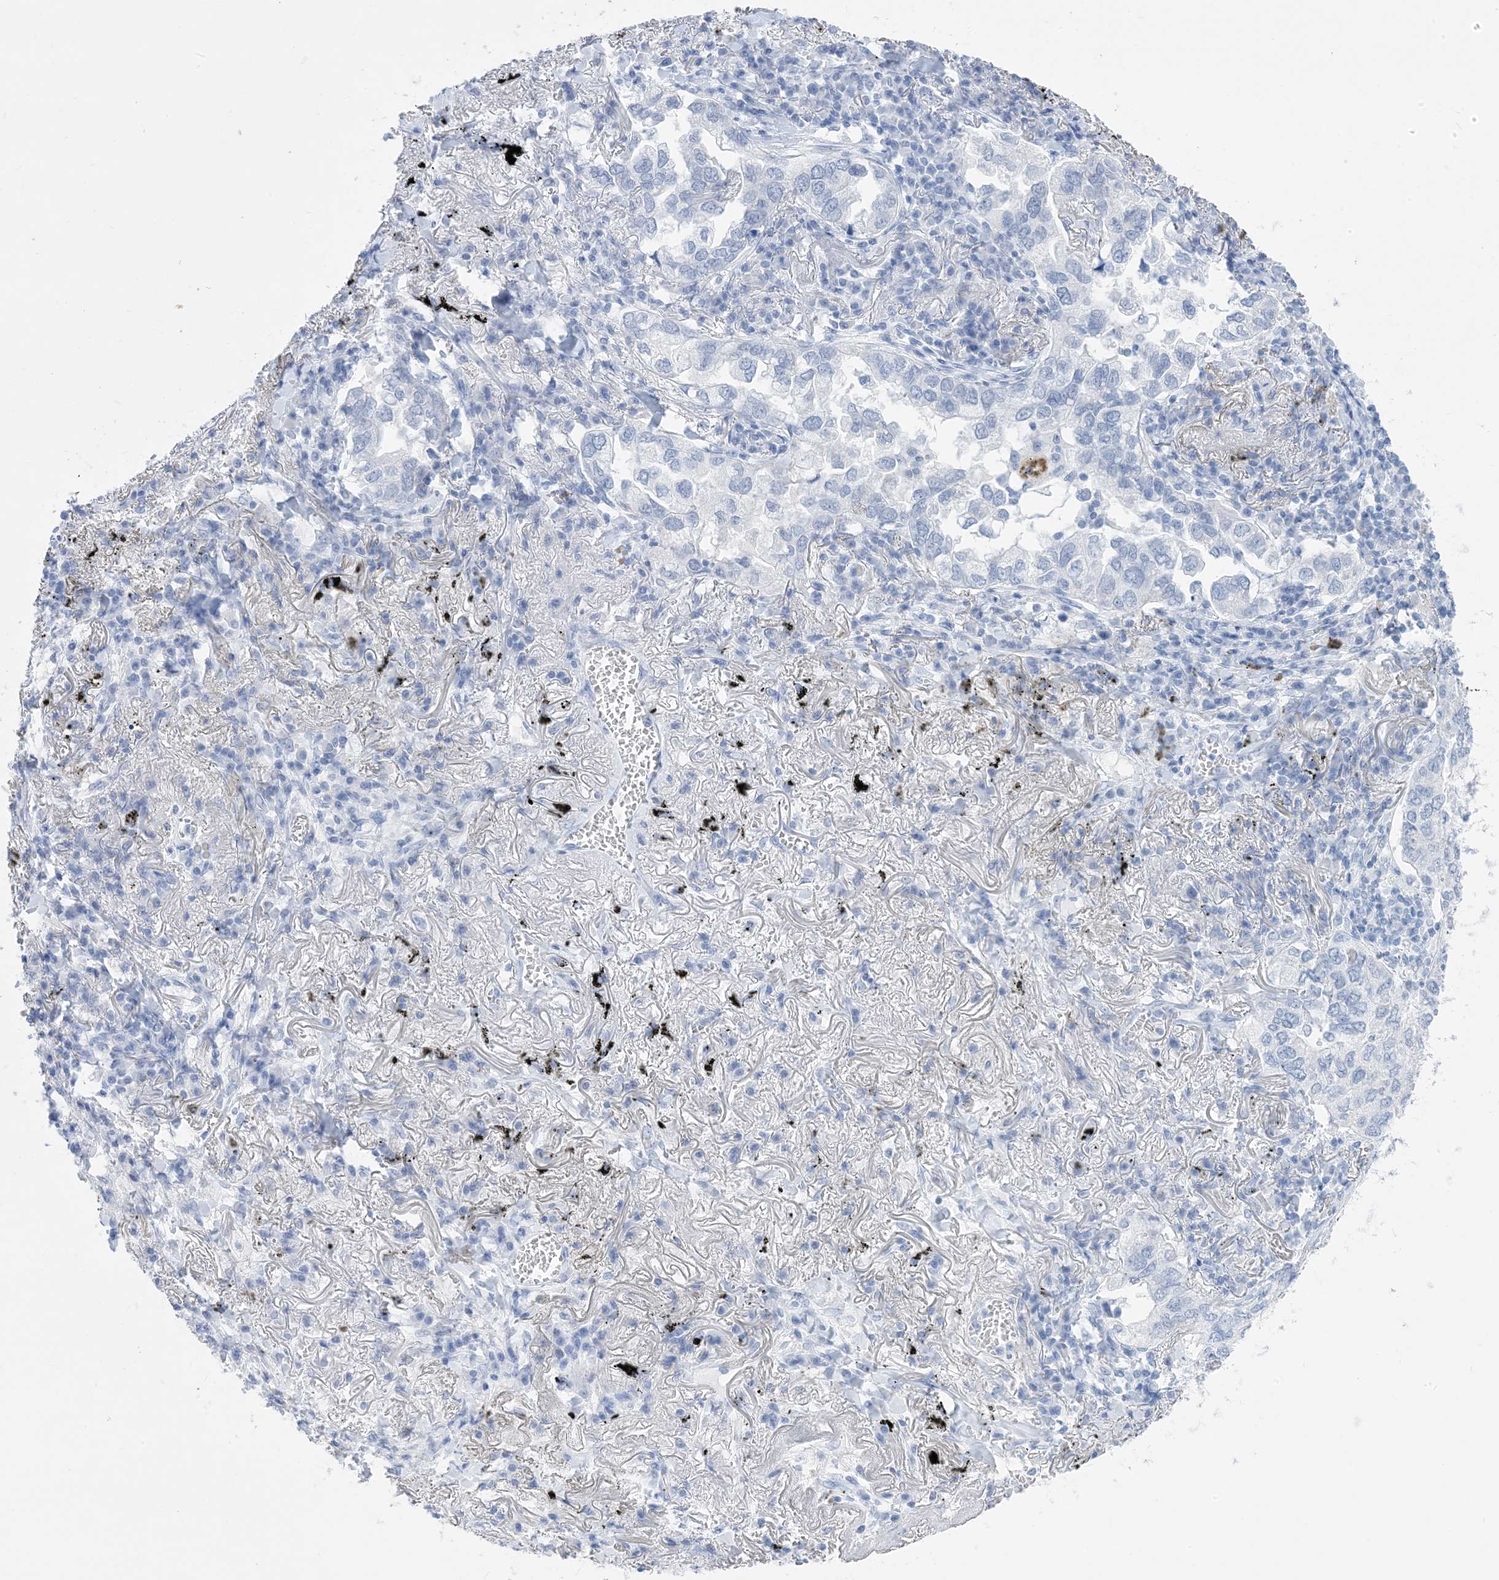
{"staining": {"intensity": "negative", "quantity": "none", "location": "none"}, "tissue": "lung cancer", "cell_type": "Tumor cells", "image_type": "cancer", "snomed": [{"axis": "morphology", "description": "Adenocarcinoma, NOS"}, {"axis": "topography", "description": "Lung"}], "caption": "High magnification brightfield microscopy of lung adenocarcinoma stained with DAB (brown) and counterstained with hematoxylin (blue): tumor cells show no significant positivity.", "gene": "SH3YL1", "patient": {"sex": "male", "age": 65}}